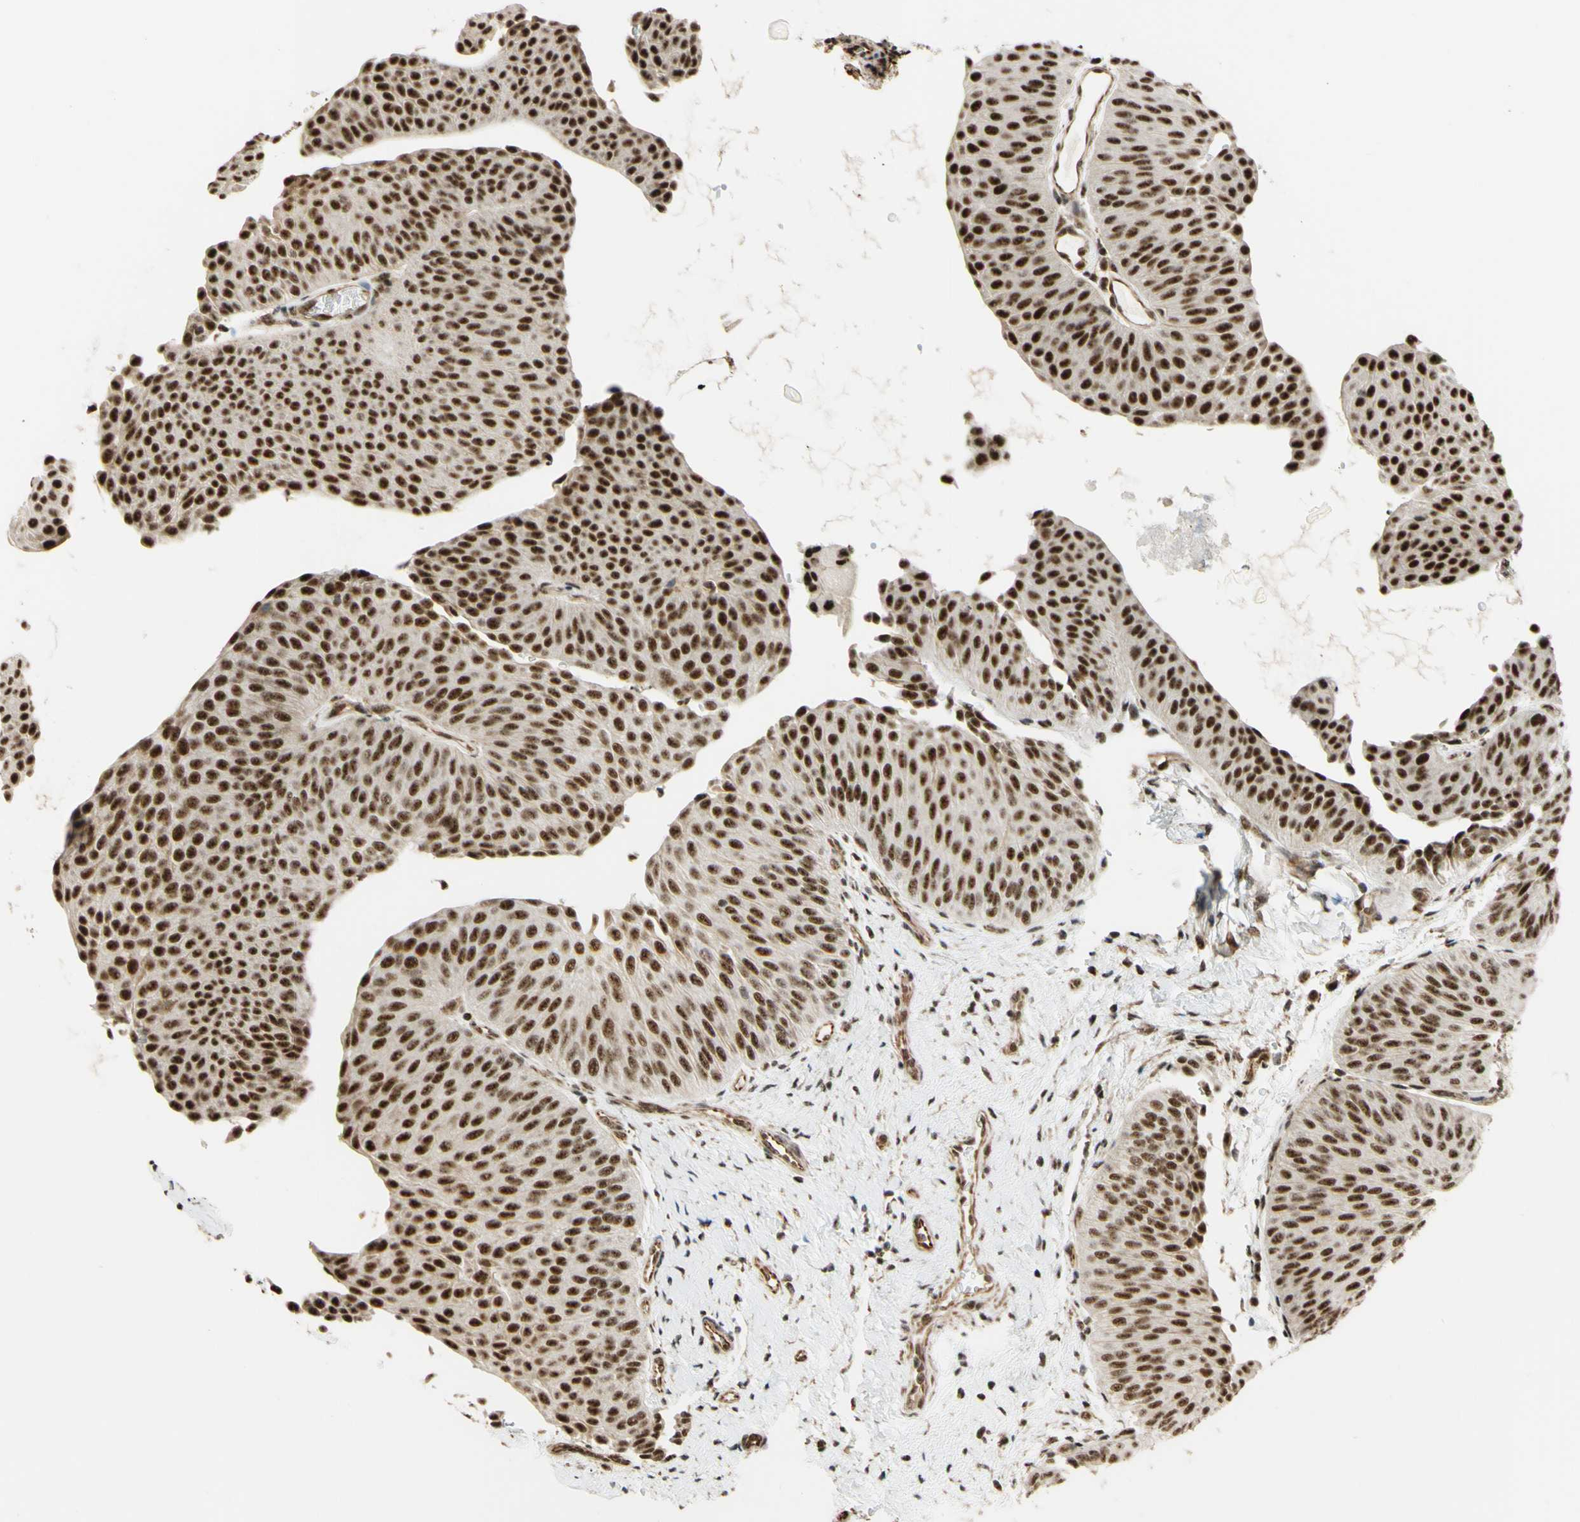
{"staining": {"intensity": "strong", "quantity": ">75%", "location": "nuclear"}, "tissue": "urothelial cancer", "cell_type": "Tumor cells", "image_type": "cancer", "snomed": [{"axis": "morphology", "description": "Urothelial carcinoma, Low grade"}, {"axis": "topography", "description": "Urinary bladder"}], "caption": "Immunohistochemistry (IHC) of human low-grade urothelial carcinoma reveals high levels of strong nuclear expression in about >75% of tumor cells. (Brightfield microscopy of DAB IHC at high magnification).", "gene": "SAP18", "patient": {"sex": "female", "age": 60}}